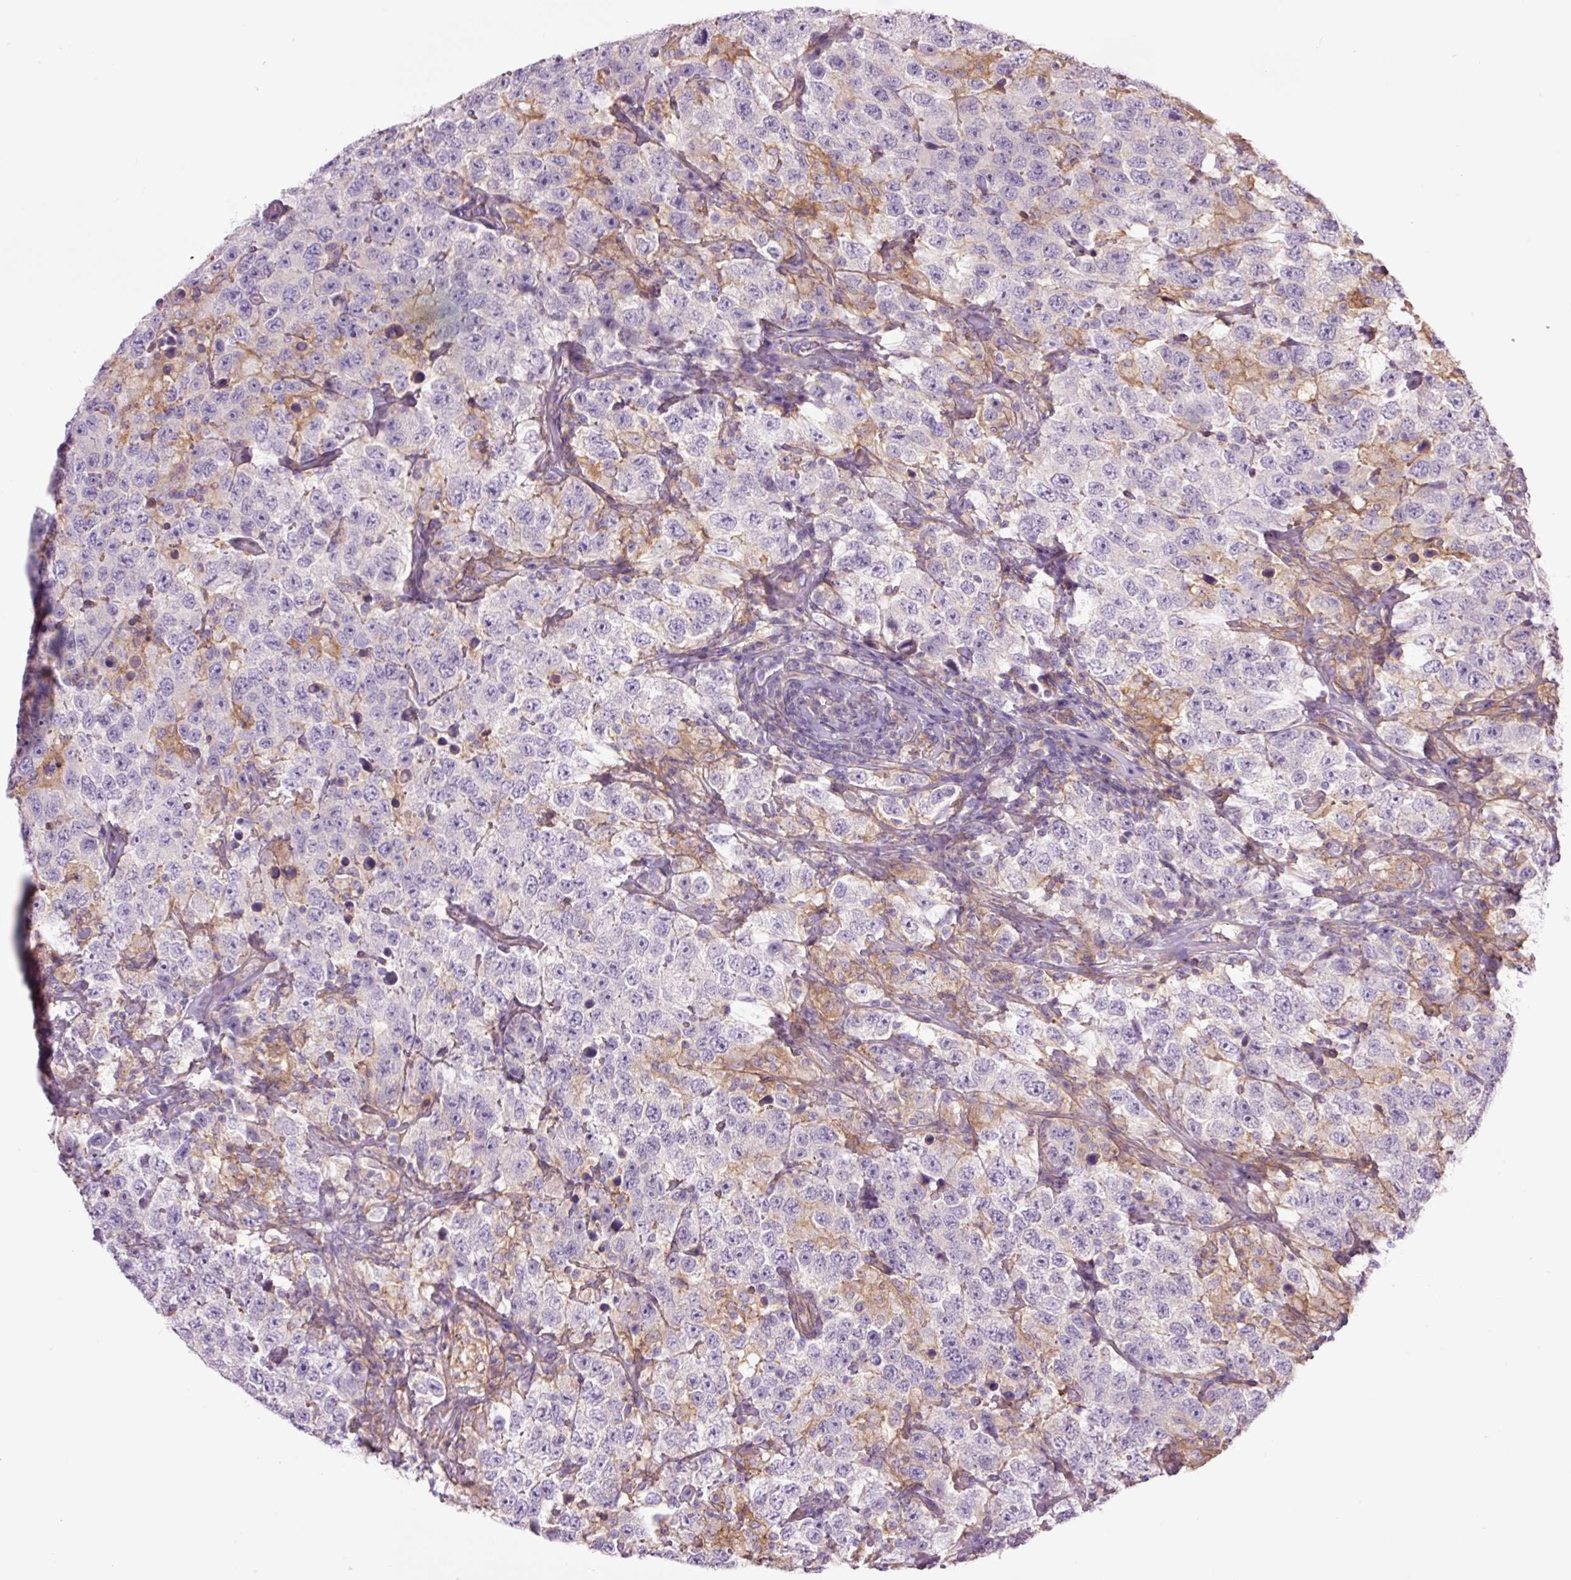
{"staining": {"intensity": "negative", "quantity": "none", "location": "none"}, "tissue": "testis cancer", "cell_type": "Tumor cells", "image_type": "cancer", "snomed": [{"axis": "morphology", "description": "Seminoma, NOS"}, {"axis": "topography", "description": "Testis"}], "caption": "This is an immunohistochemistry micrograph of testis seminoma. There is no staining in tumor cells.", "gene": "SH2D6", "patient": {"sex": "male", "age": 41}}